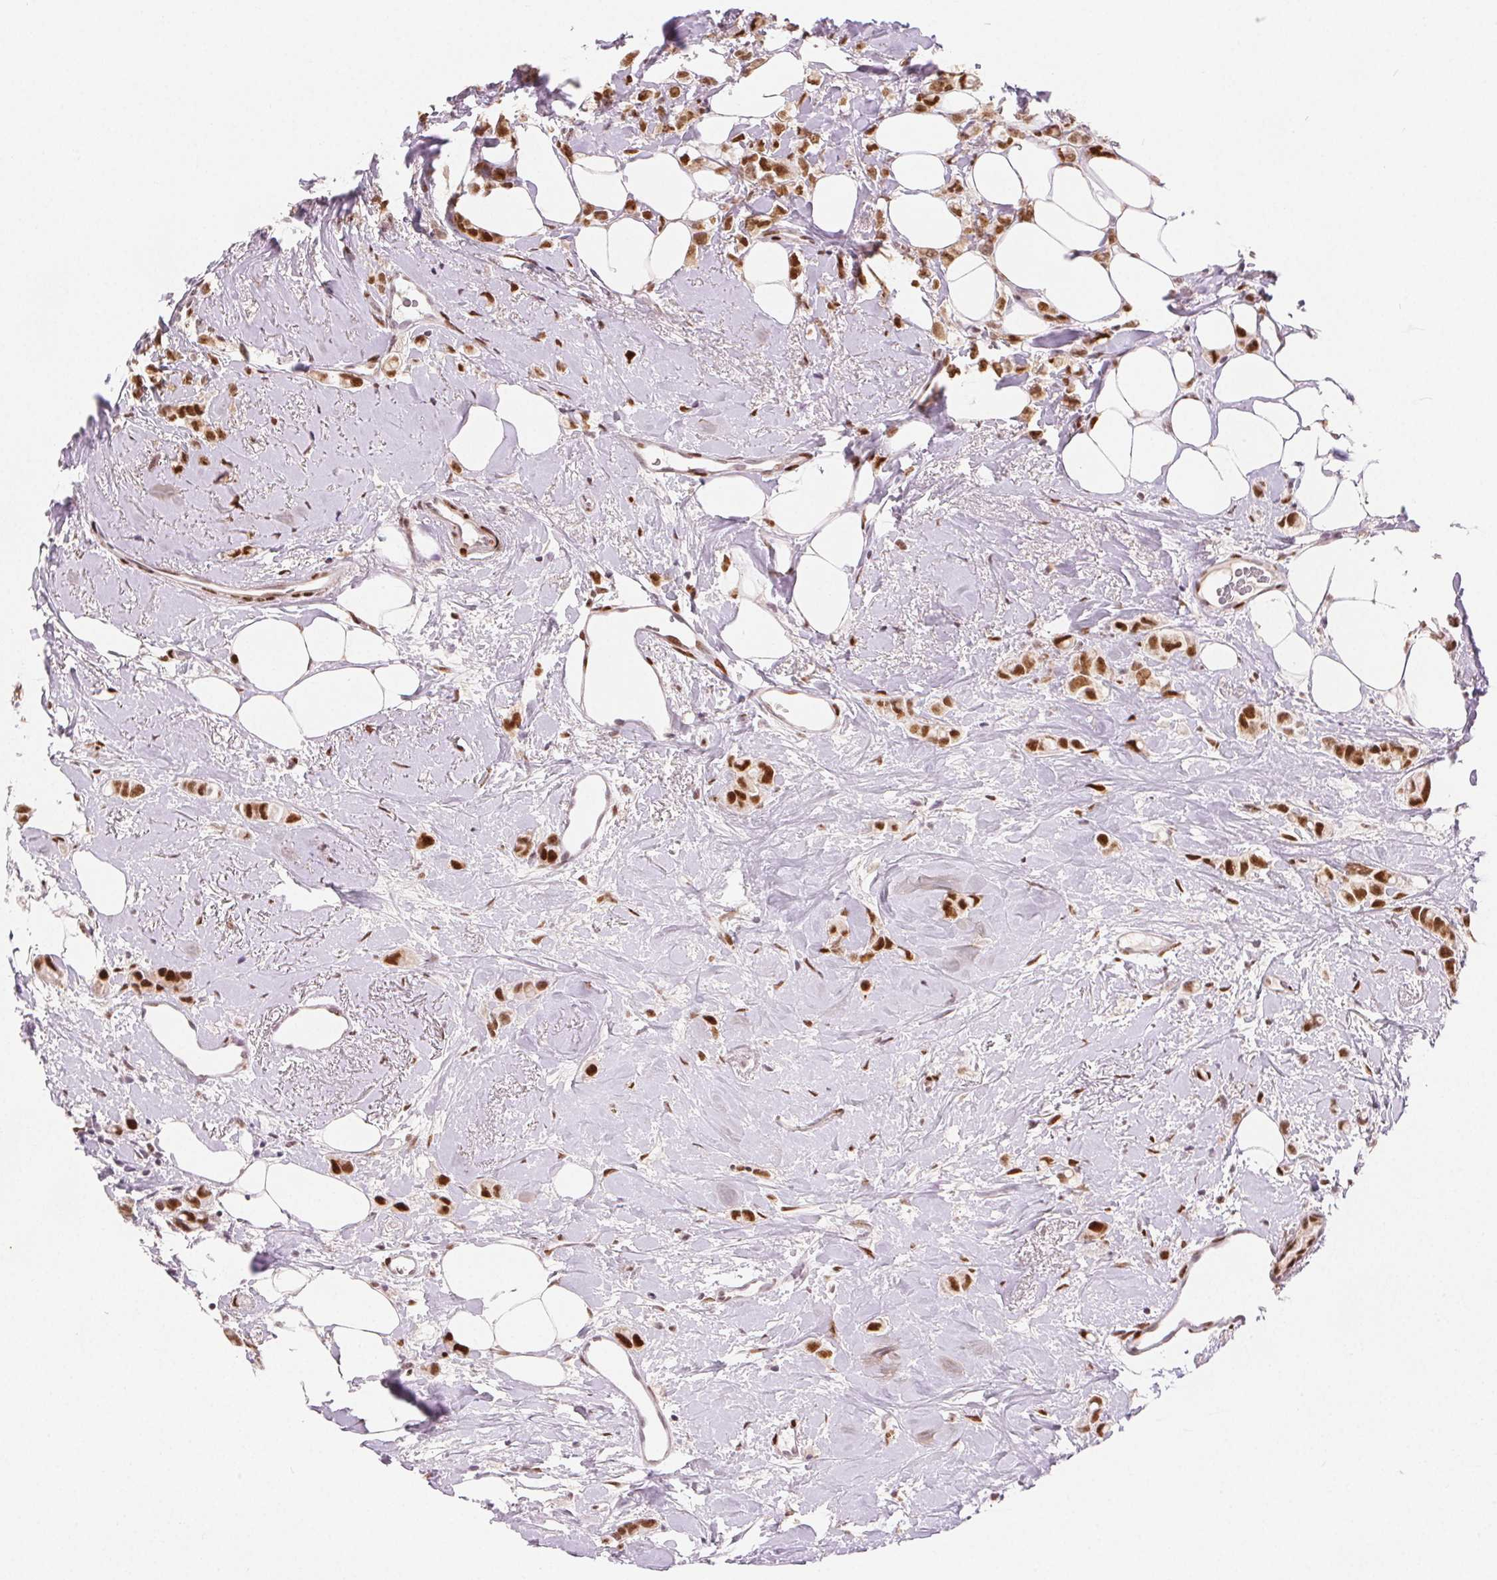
{"staining": {"intensity": "strong", "quantity": ">75%", "location": "nuclear"}, "tissue": "breast cancer", "cell_type": "Tumor cells", "image_type": "cancer", "snomed": [{"axis": "morphology", "description": "Lobular carcinoma"}, {"axis": "topography", "description": "Breast"}], "caption": "The immunohistochemical stain labels strong nuclear positivity in tumor cells of lobular carcinoma (breast) tissue.", "gene": "ZNF703", "patient": {"sex": "female", "age": 66}}